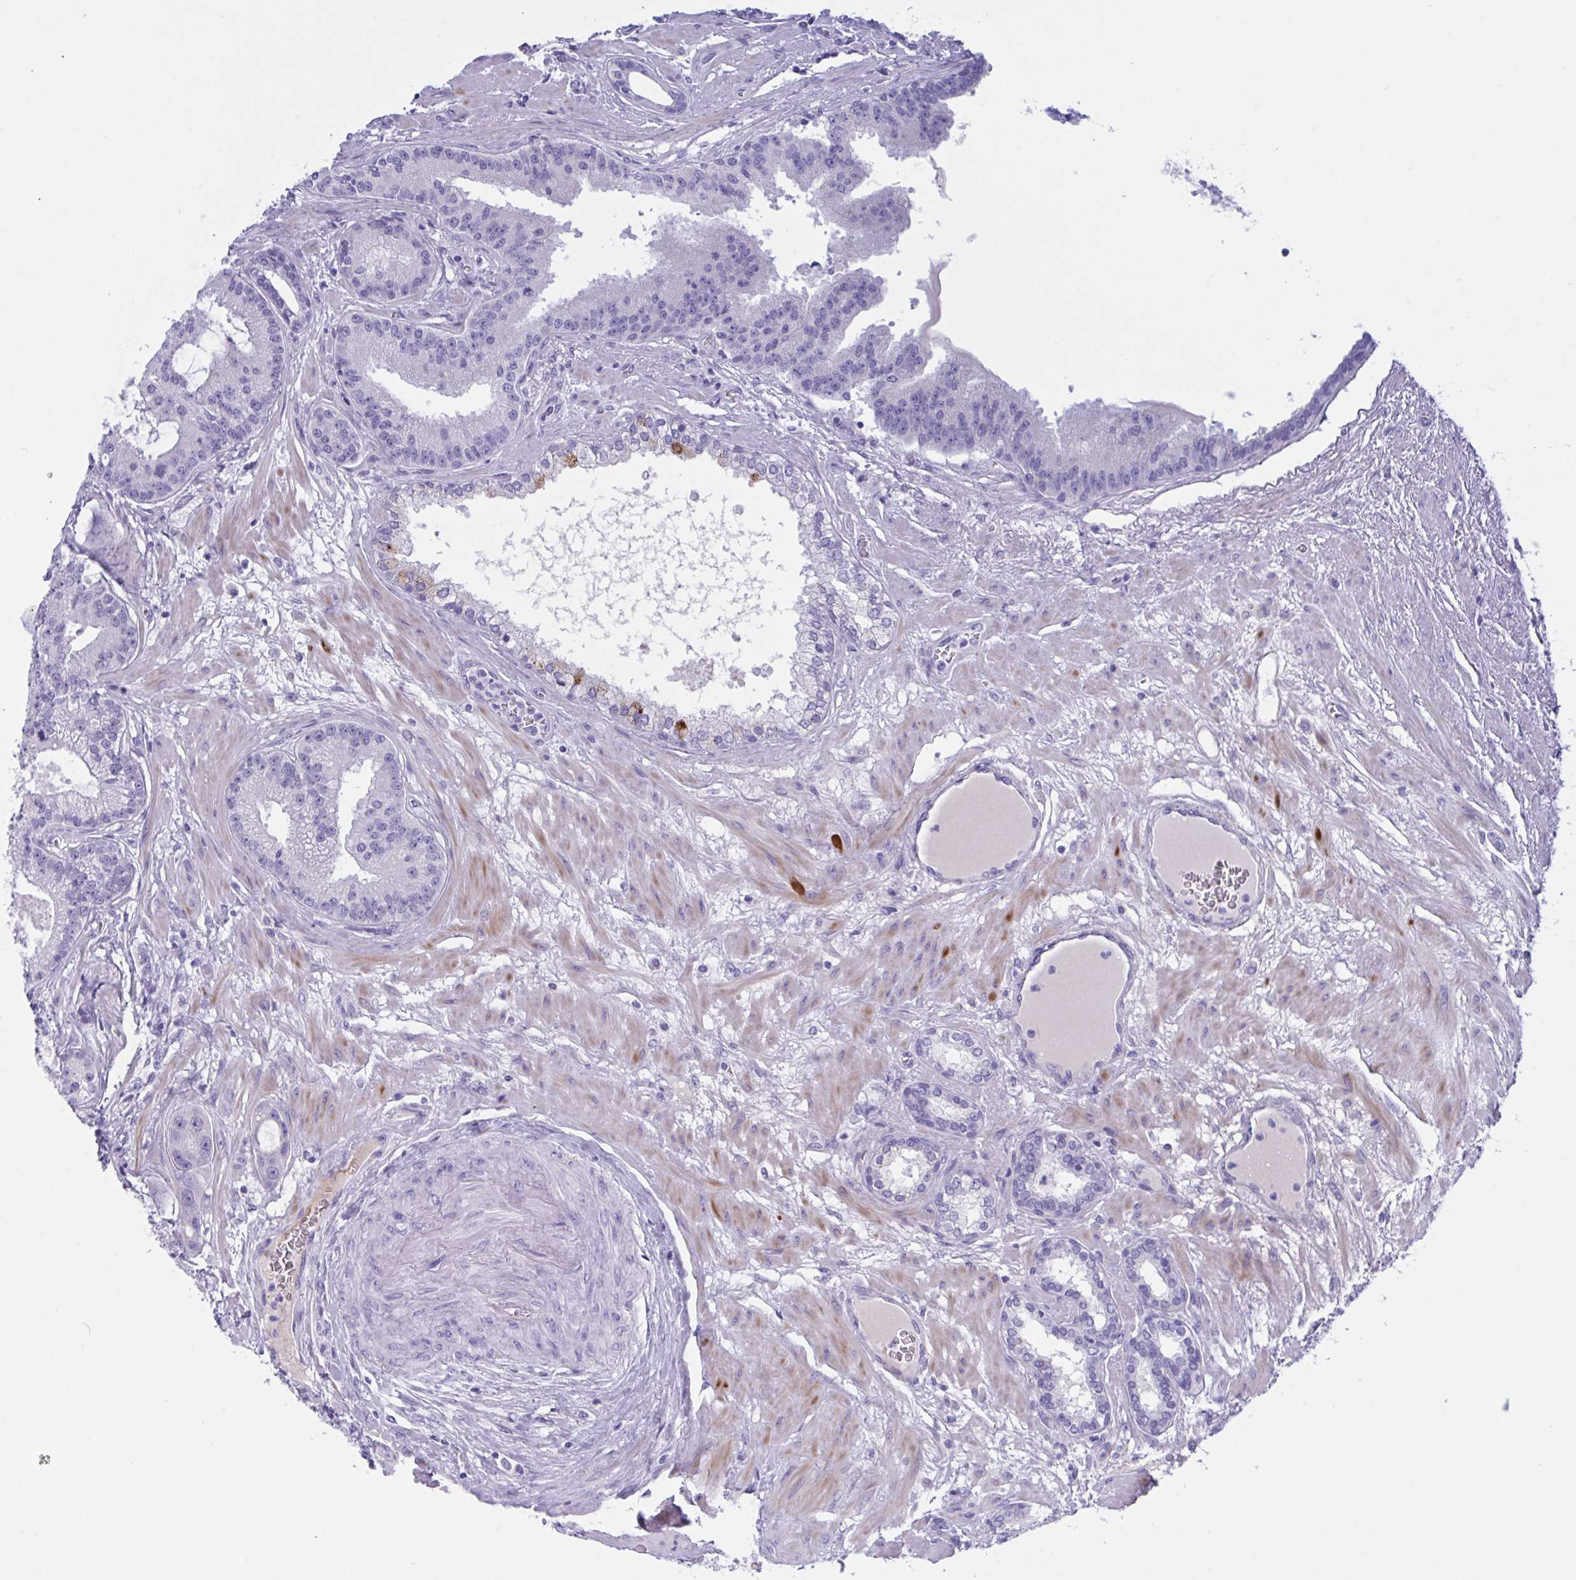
{"staining": {"intensity": "negative", "quantity": "none", "location": "none"}, "tissue": "prostate cancer", "cell_type": "Tumor cells", "image_type": "cancer", "snomed": [{"axis": "morphology", "description": "Adenocarcinoma, High grade"}, {"axis": "topography", "description": "Prostate"}], "caption": "Tumor cells are negative for protein expression in human prostate cancer (adenocarcinoma (high-grade)).", "gene": "OXLD1", "patient": {"sex": "male", "age": 65}}